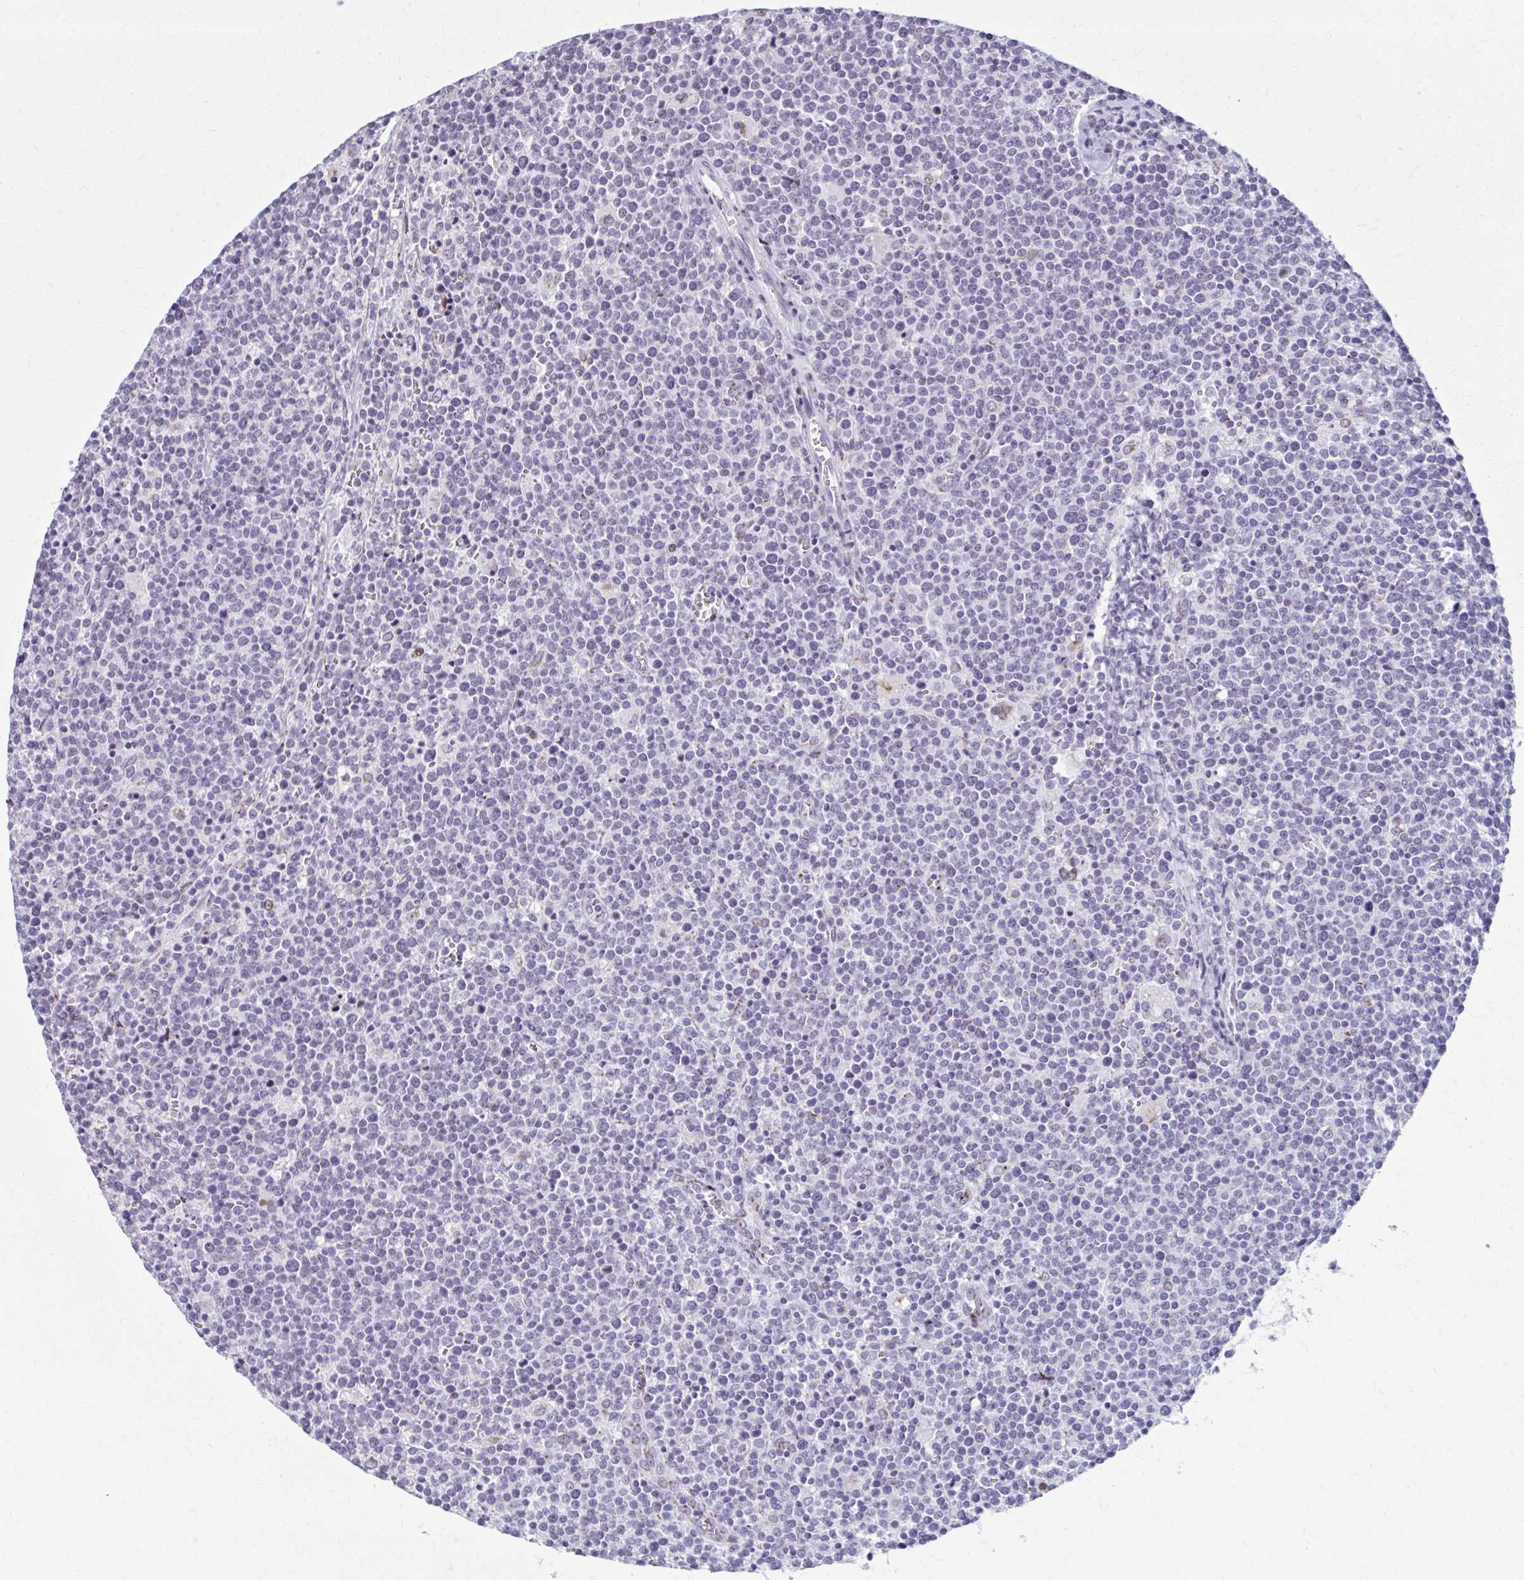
{"staining": {"intensity": "negative", "quantity": "none", "location": "none"}, "tissue": "lymphoma", "cell_type": "Tumor cells", "image_type": "cancer", "snomed": [{"axis": "morphology", "description": "Malignant lymphoma, non-Hodgkin's type, High grade"}, {"axis": "topography", "description": "Lymph node"}], "caption": "Tumor cells show no significant expression in lymphoma.", "gene": "ZNF682", "patient": {"sex": "male", "age": 61}}